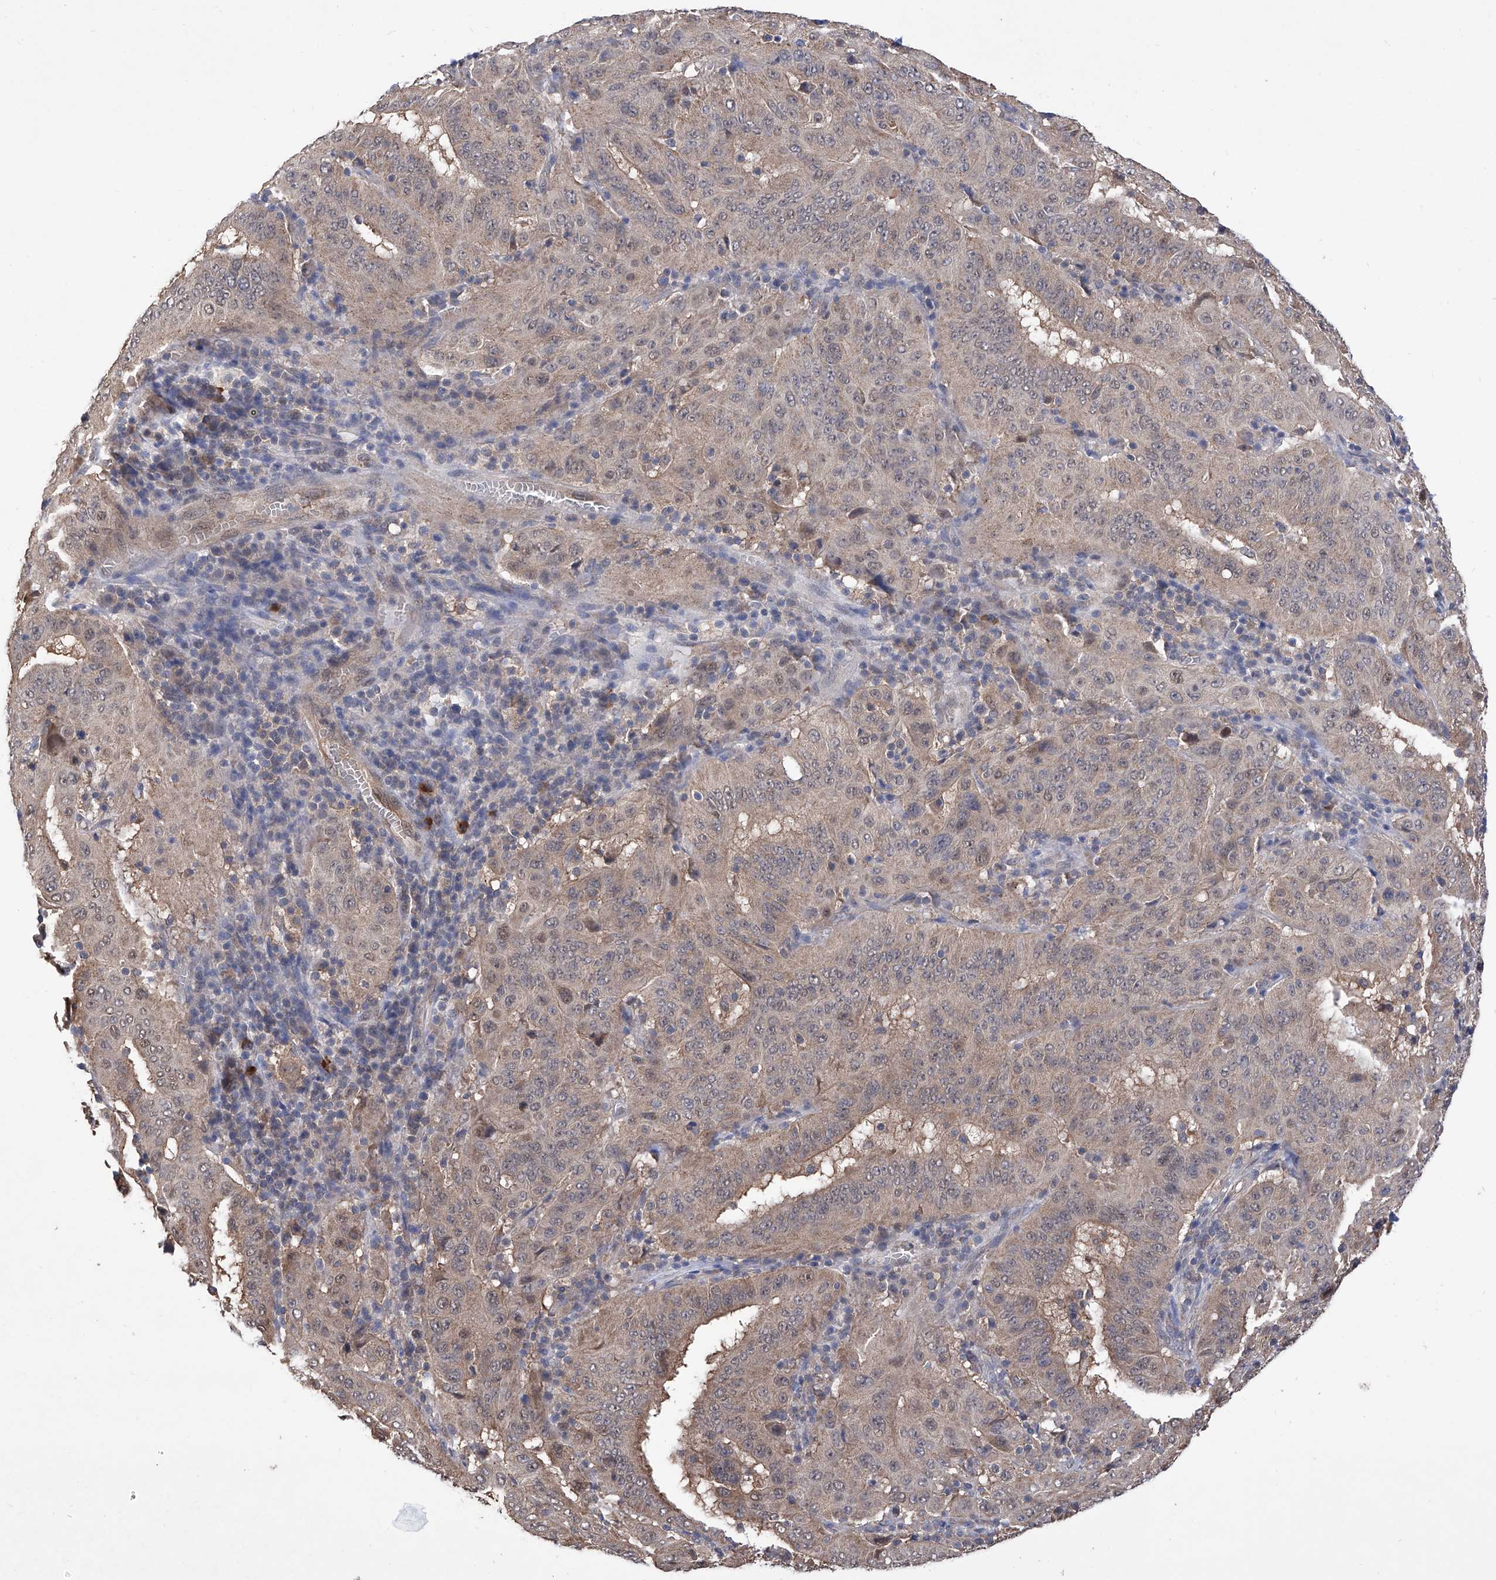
{"staining": {"intensity": "weak", "quantity": ">75%", "location": "cytoplasmic/membranous"}, "tissue": "pancreatic cancer", "cell_type": "Tumor cells", "image_type": "cancer", "snomed": [{"axis": "morphology", "description": "Adenocarcinoma, NOS"}, {"axis": "topography", "description": "Pancreas"}], "caption": "Protein staining exhibits weak cytoplasmic/membranous staining in about >75% of tumor cells in pancreatic cancer (adenocarcinoma).", "gene": "USP45", "patient": {"sex": "male", "age": 63}}